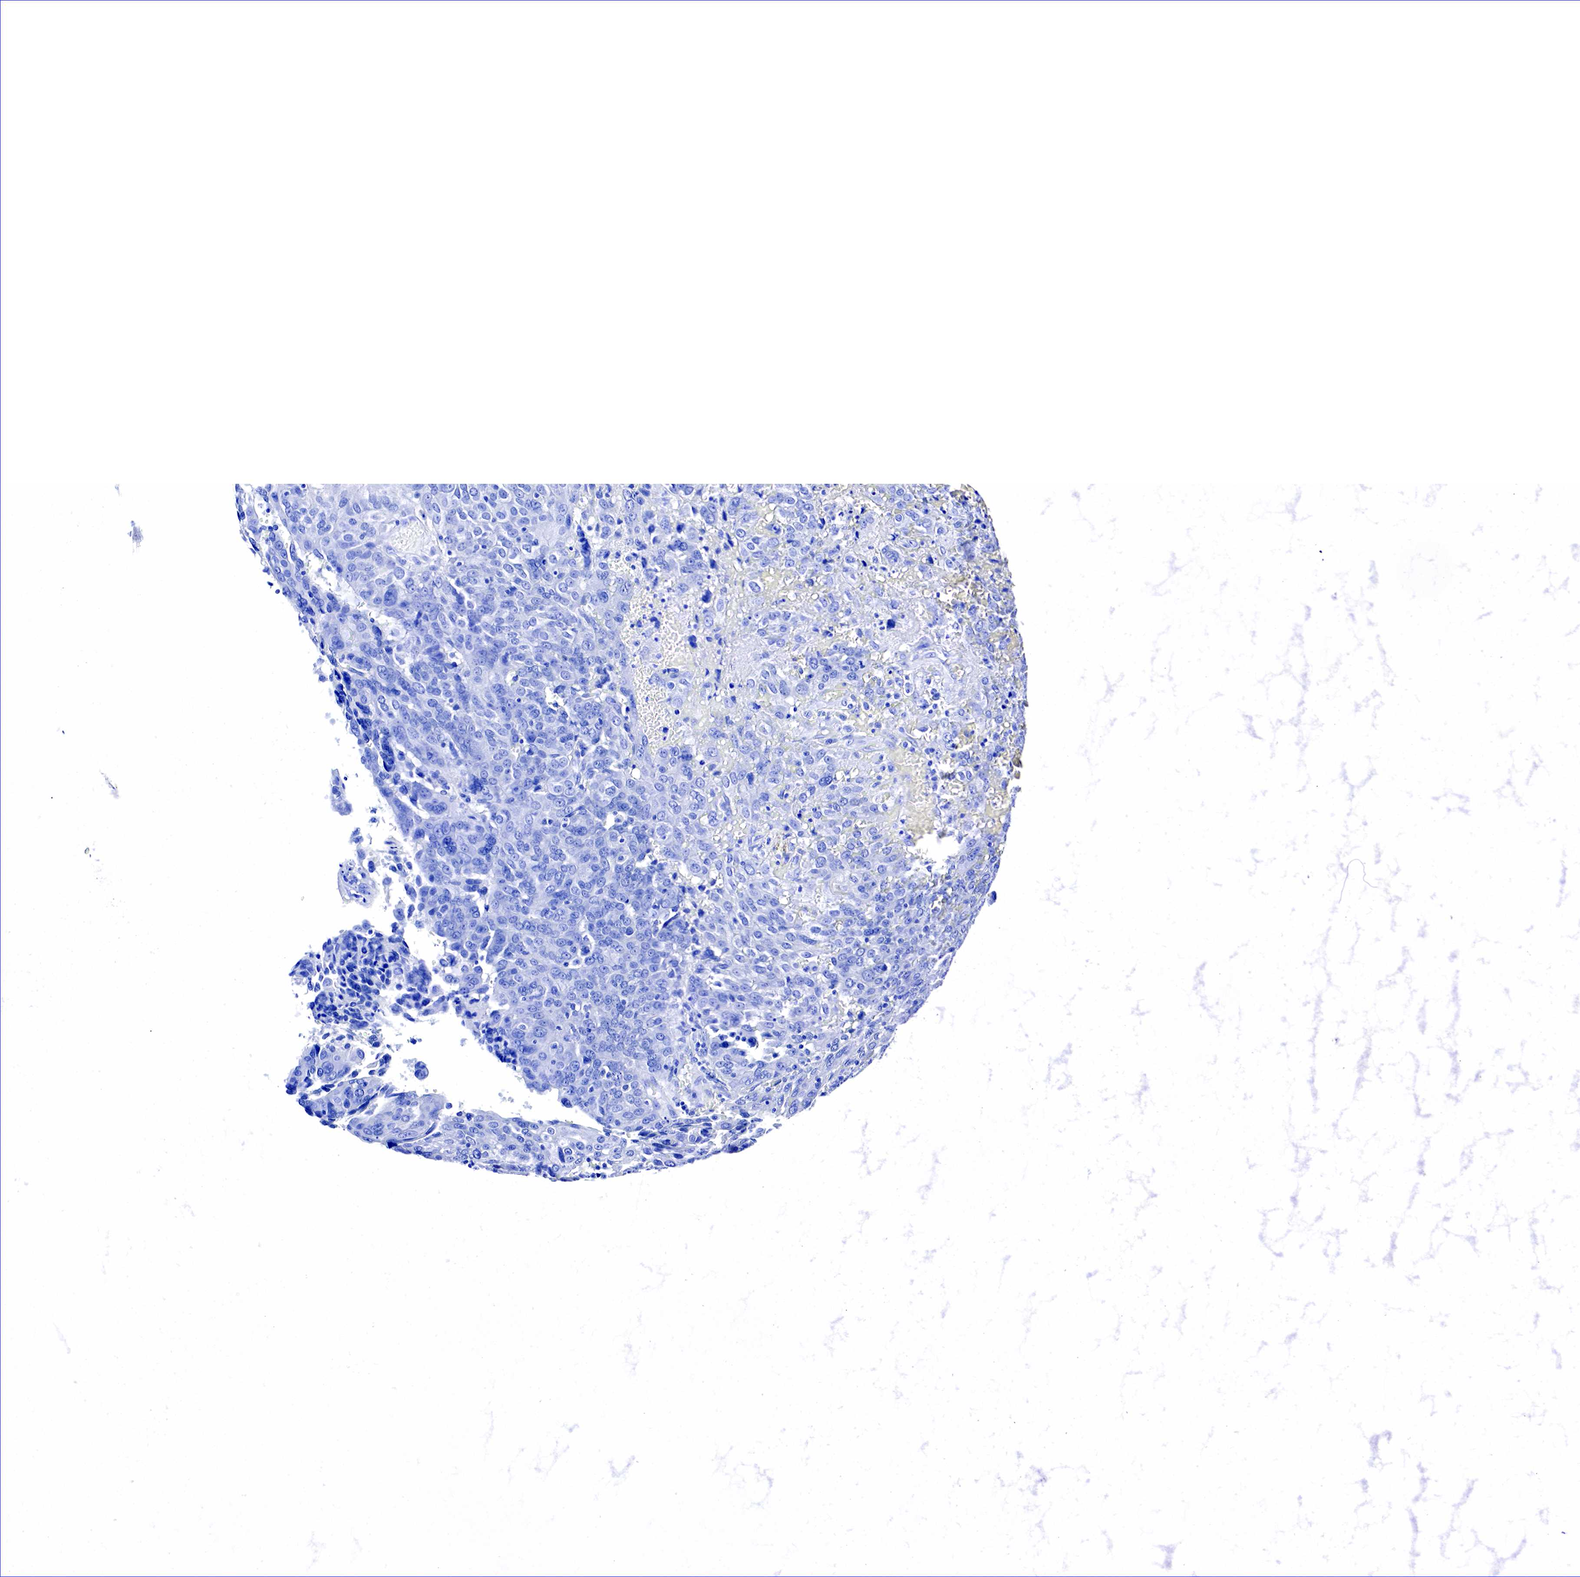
{"staining": {"intensity": "negative", "quantity": "none", "location": "none"}, "tissue": "ovarian cancer", "cell_type": "Tumor cells", "image_type": "cancer", "snomed": [{"axis": "morphology", "description": "Carcinoma, endometroid"}, {"axis": "topography", "description": "Ovary"}], "caption": "Micrograph shows no protein staining in tumor cells of ovarian cancer (endometroid carcinoma) tissue.", "gene": "GAST", "patient": {"sex": "female", "age": 75}}